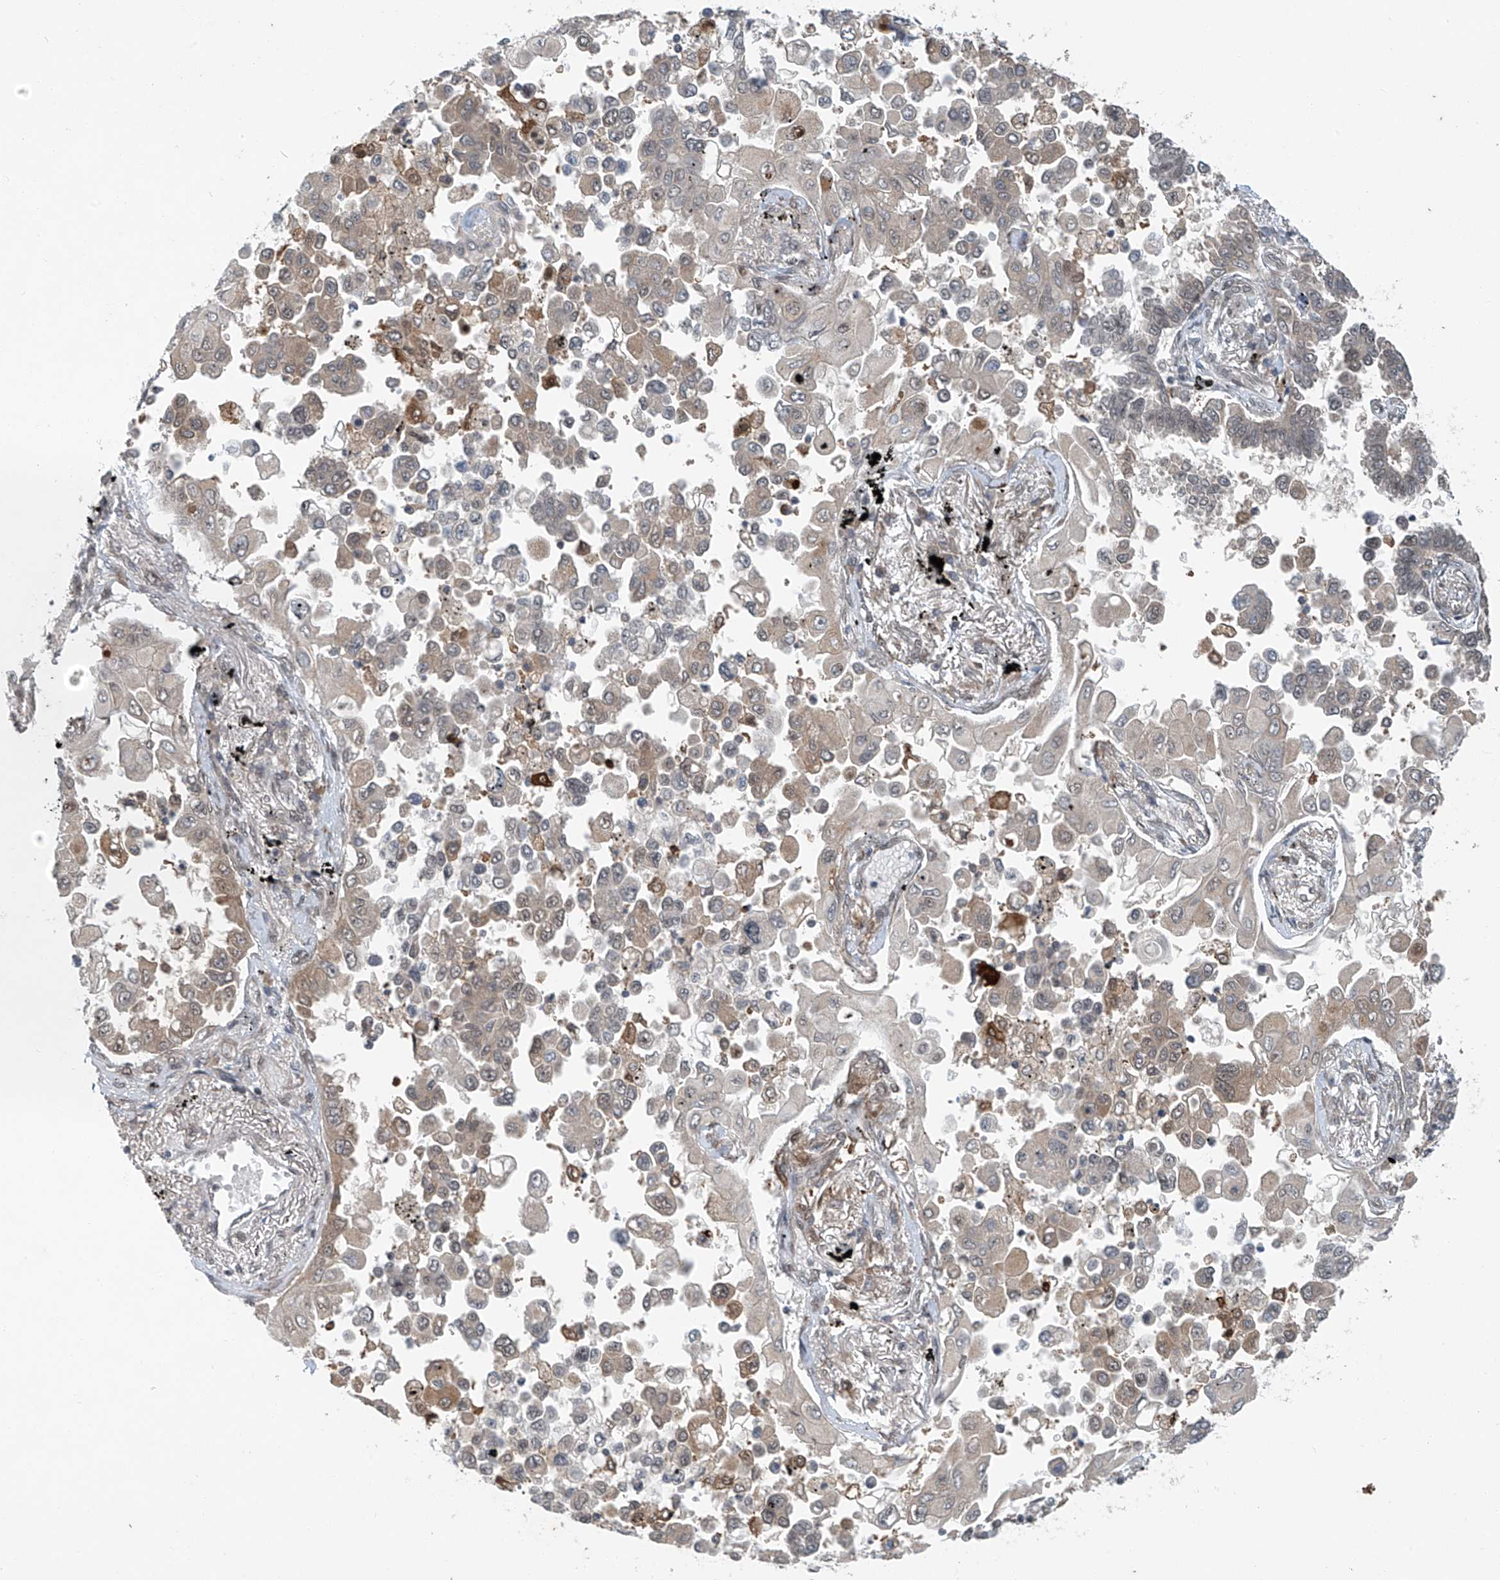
{"staining": {"intensity": "weak", "quantity": "25%-75%", "location": "cytoplasmic/membranous,nuclear"}, "tissue": "lung cancer", "cell_type": "Tumor cells", "image_type": "cancer", "snomed": [{"axis": "morphology", "description": "Adenocarcinoma, NOS"}, {"axis": "topography", "description": "Lung"}], "caption": "Protein analysis of lung adenocarcinoma tissue demonstrates weak cytoplasmic/membranous and nuclear staining in about 25%-75% of tumor cells.", "gene": "TAF8", "patient": {"sex": "female", "age": 67}}